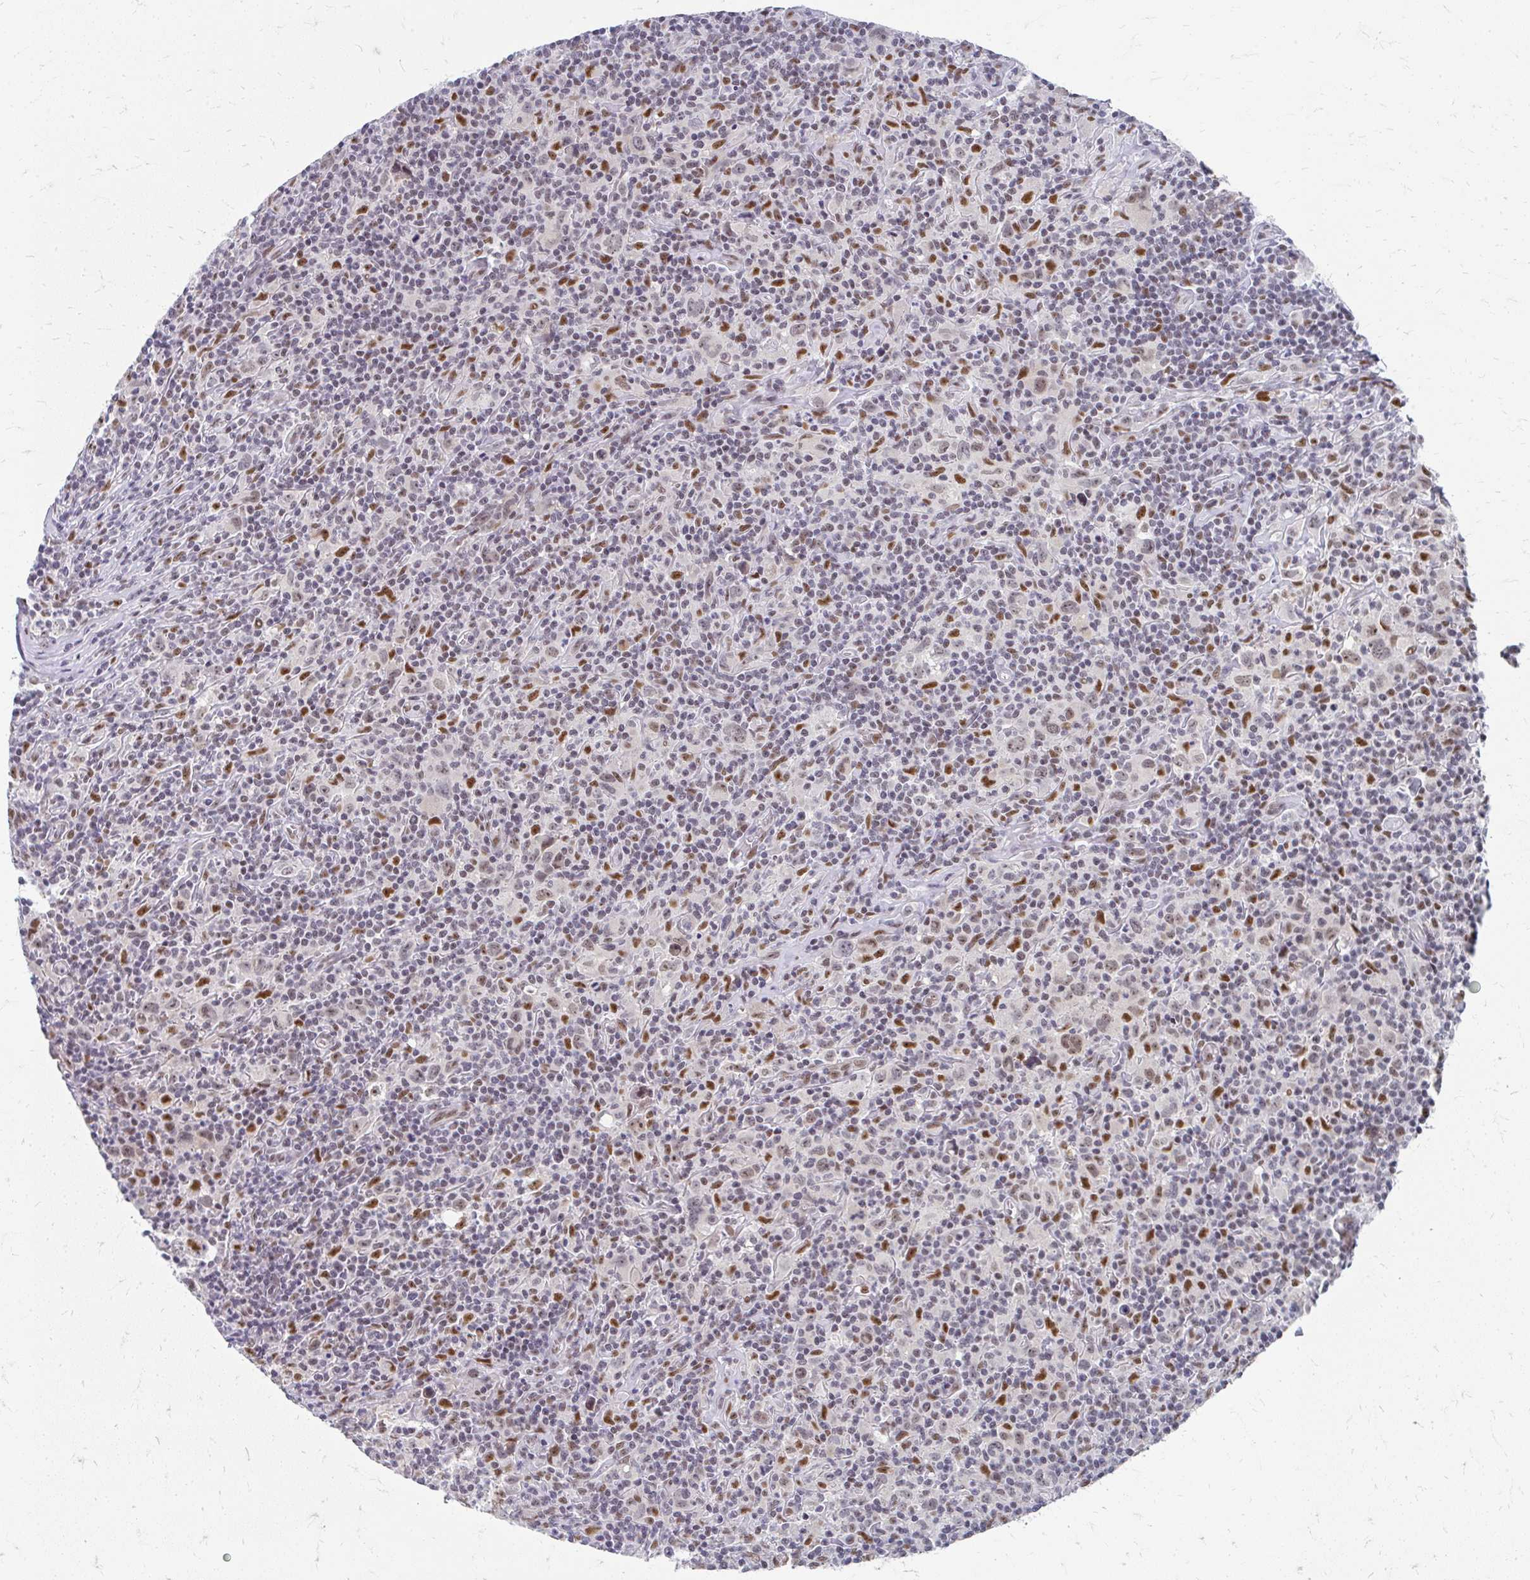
{"staining": {"intensity": "weak", "quantity": ">75%", "location": "nuclear"}, "tissue": "lymphoma", "cell_type": "Tumor cells", "image_type": "cancer", "snomed": [{"axis": "morphology", "description": "Hodgkin's disease, NOS"}, {"axis": "topography", "description": "Lymph node"}], "caption": "Immunohistochemistry image of human Hodgkin's disease stained for a protein (brown), which reveals low levels of weak nuclear staining in about >75% of tumor cells.", "gene": "GTF2H1", "patient": {"sex": "female", "age": 18}}